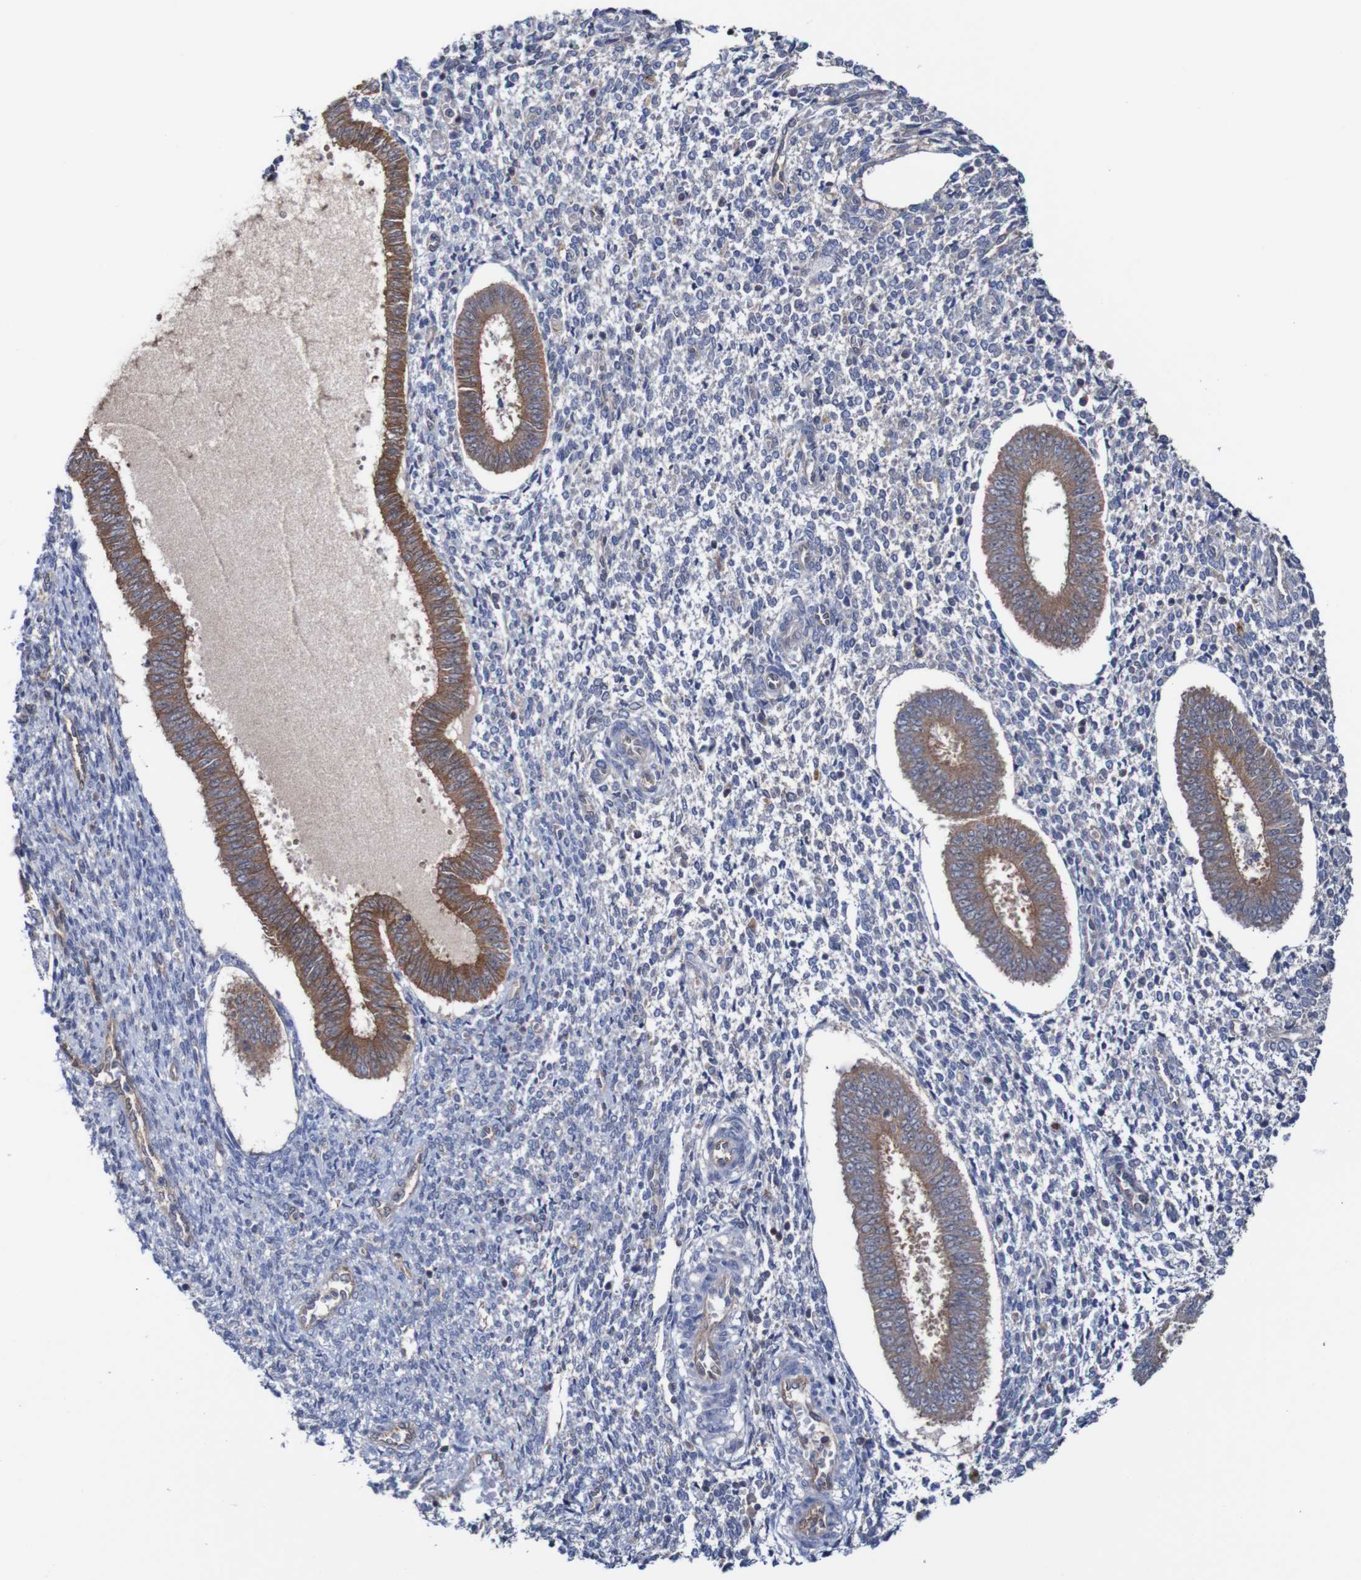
{"staining": {"intensity": "negative", "quantity": "none", "location": "none"}, "tissue": "endometrium", "cell_type": "Cells in endometrial stroma", "image_type": "normal", "snomed": [{"axis": "morphology", "description": "Normal tissue, NOS"}, {"axis": "topography", "description": "Endometrium"}], "caption": "Immunohistochemistry of benign endometrium displays no positivity in cells in endometrial stroma.", "gene": "RIGI", "patient": {"sex": "female", "age": 35}}